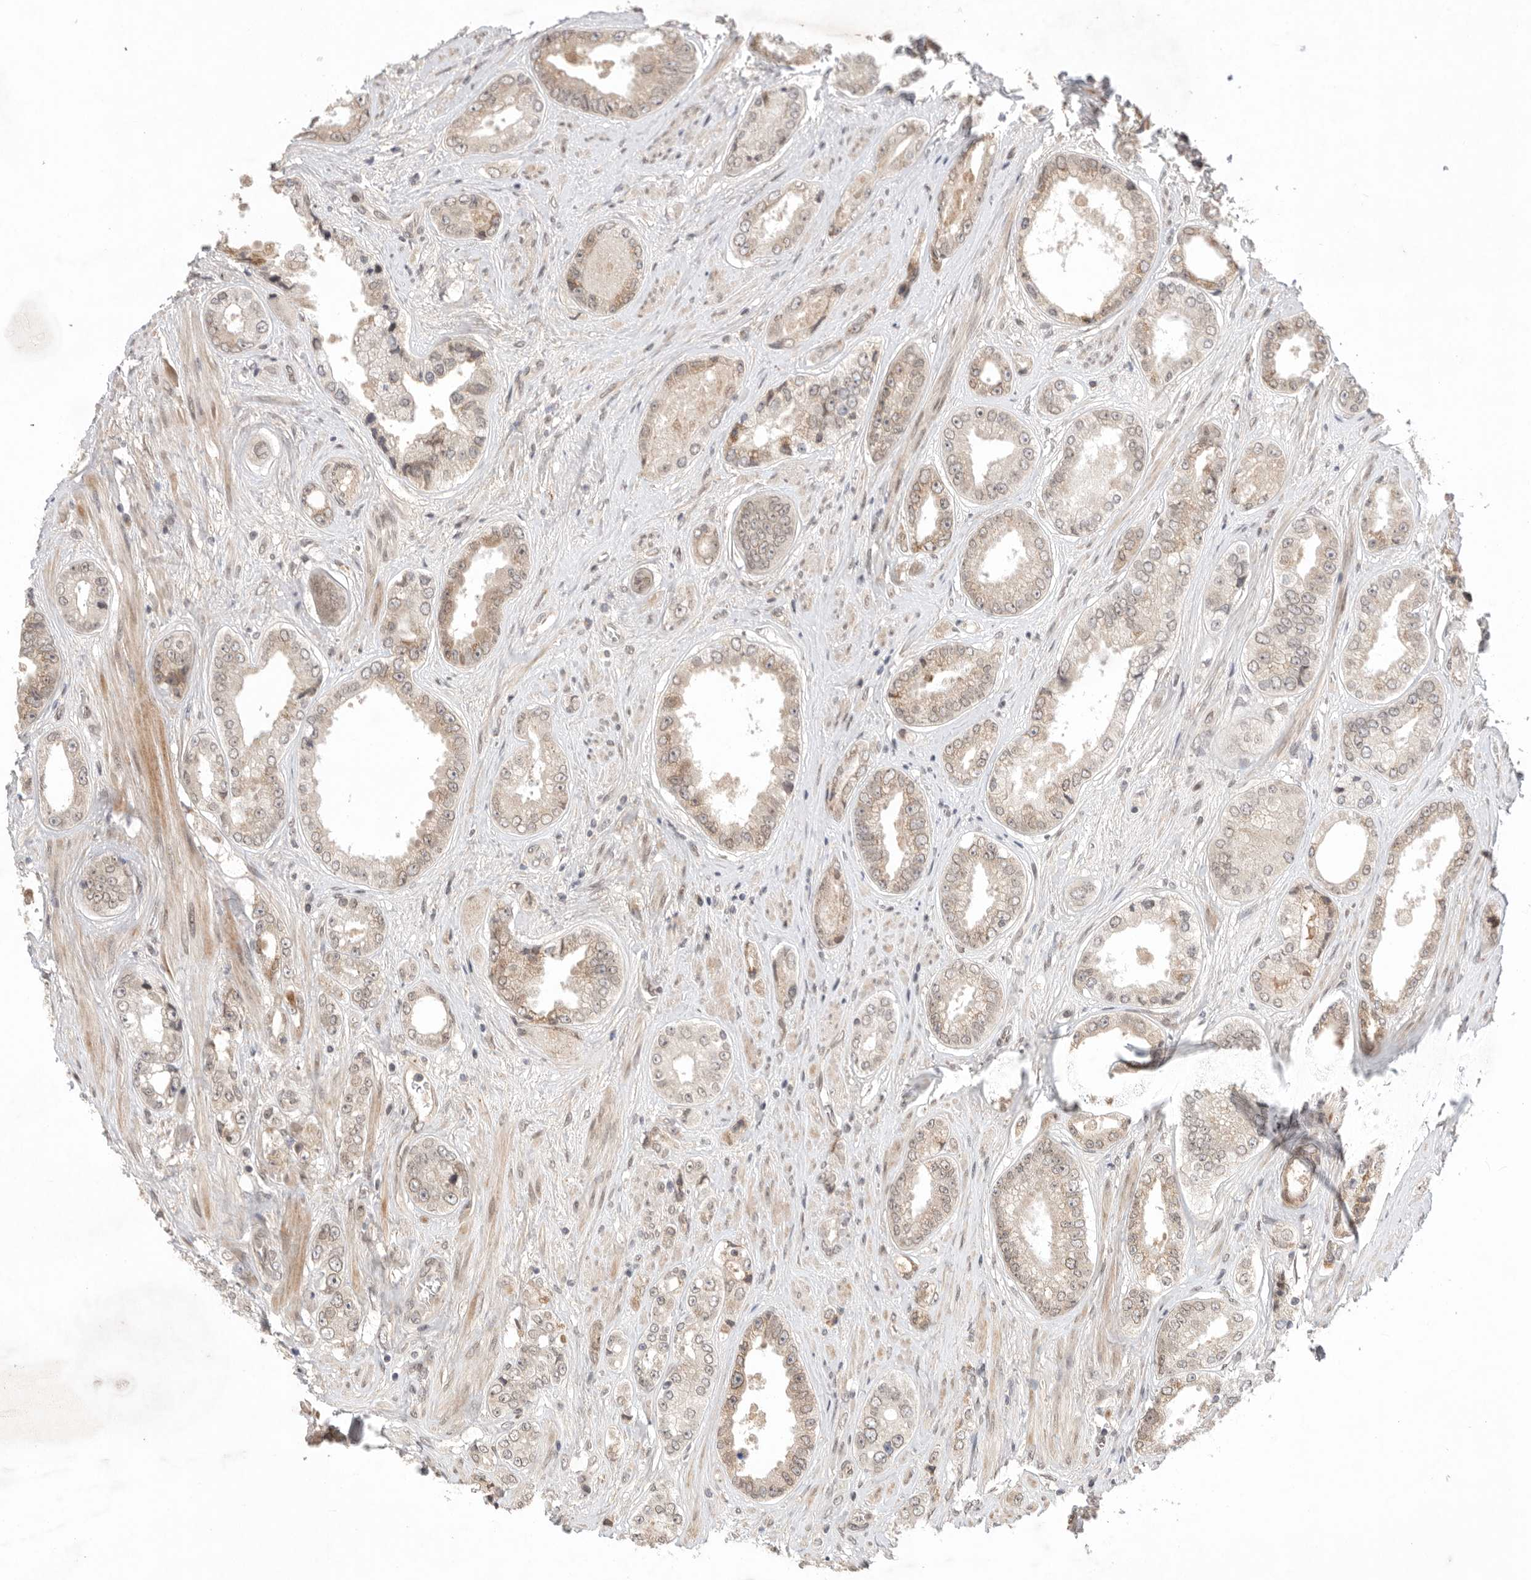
{"staining": {"intensity": "weak", "quantity": "<25%", "location": "cytoplasmic/membranous"}, "tissue": "prostate cancer", "cell_type": "Tumor cells", "image_type": "cancer", "snomed": [{"axis": "morphology", "description": "Adenocarcinoma, High grade"}, {"axis": "topography", "description": "Prostate"}], "caption": "Protein analysis of adenocarcinoma (high-grade) (prostate) exhibits no significant expression in tumor cells. The staining is performed using DAB brown chromogen with nuclei counter-stained in using hematoxylin.", "gene": "LEMD3", "patient": {"sex": "male", "age": 61}}